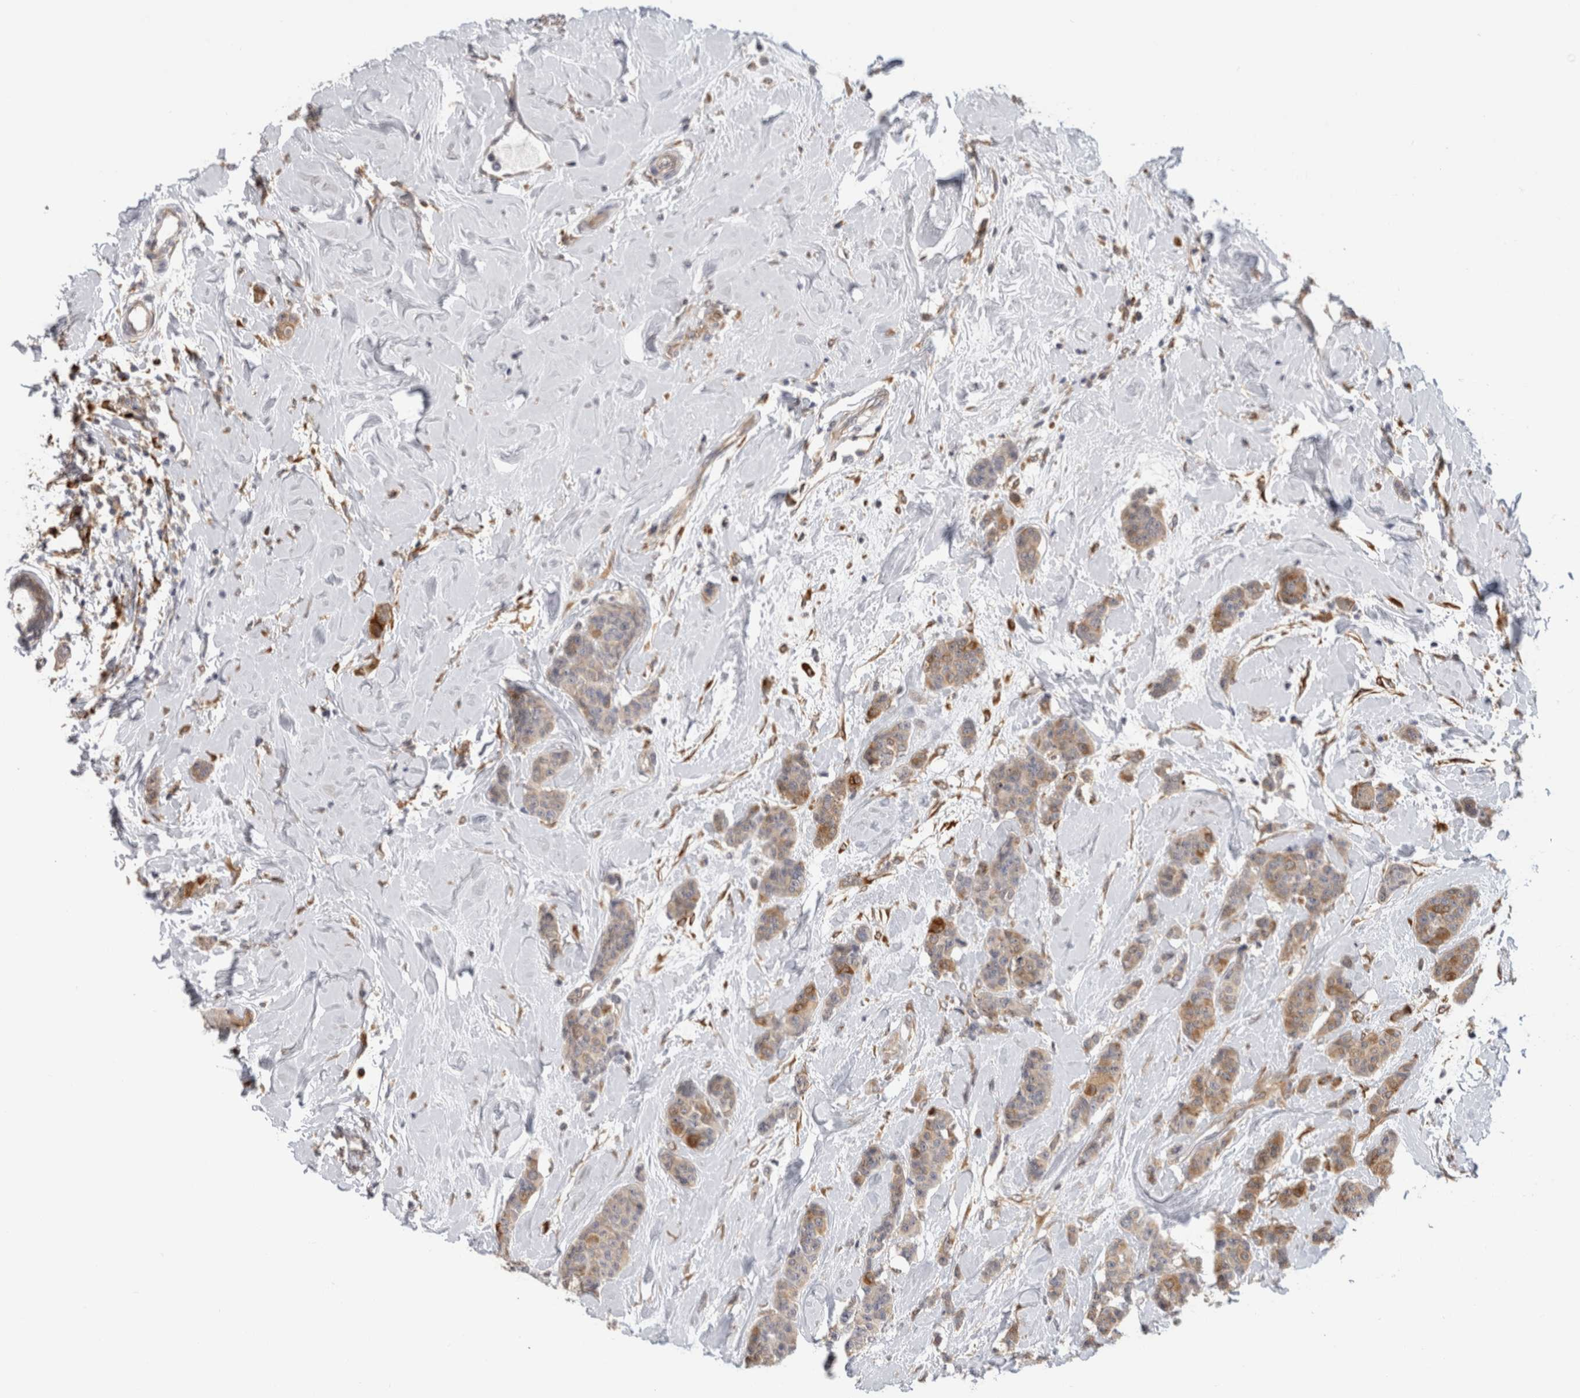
{"staining": {"intensity": "moderate", "quantity": "<25%", "location": "cytoplasmic/membranous"}, "tissue": "breast cancer", "cell_type": "Tumor cells", "image_type": "cancer", "snomed": [{"axis": "morphology", "description": "Normal tissue, NOS"}, {"axis": "morphology", "description": "Duct carcinoma"}, {"axis": "topography", "description": "Breast"}], "caption": "Immunohistochemistry (DAB (3,3'-diaminobenzidine)) staining of breast cancer (intraductal carcinoma) demonstrates moderate cytoplasmic/membranous protein staining in approximately <25% of tumor cells. The staining was performed using DAB to visualize the protein expression in brown, while the nuclei were stained in blue with hematoxylin (Magnification: 20x).", "gene": "APOL2", "patient": {"sex": "female", "age": 40}}